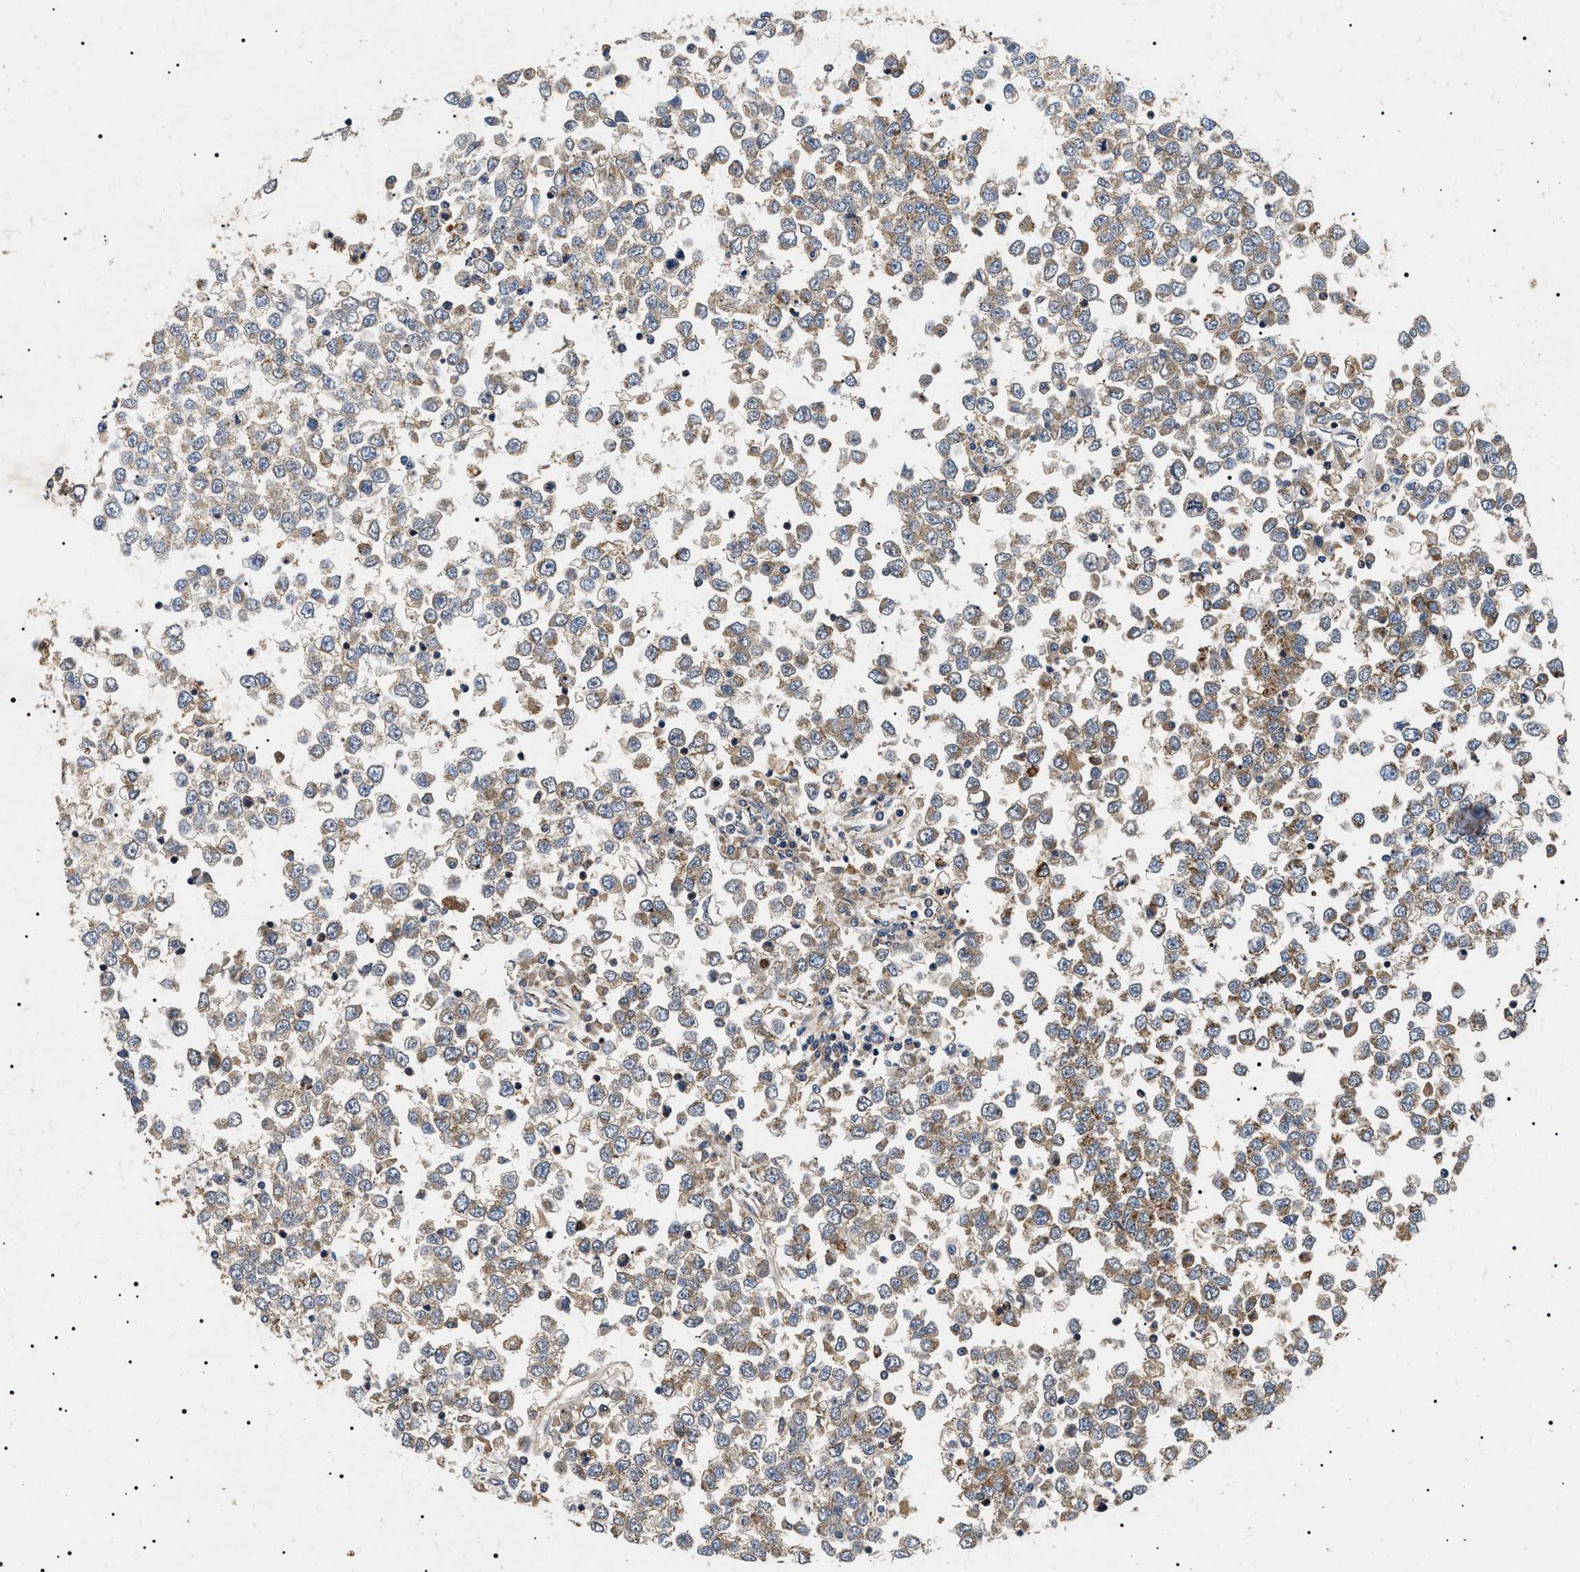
{"staining": {"intensity": "weak", "quantity": ">75%", "location": "cytoplasmic/membranous"}, "tissue": "testis cancer", "cell_type": "Tumor cells", "image_type": "cancer", "snomed": [{"axis": "morphology", "description": "Seminoma, NOS"}, {"axis": "topography", "description": "Testis"}], "caption": "The micrograph exhibits a brown stain indicating the presence of a protein in the cytoplasmic/membranous of tumor cells in testis cancer. (IHC, brightfield microscopy, high magnification).", "gene": "OXSM", "patient": {"sex": "male", "age": 65}}